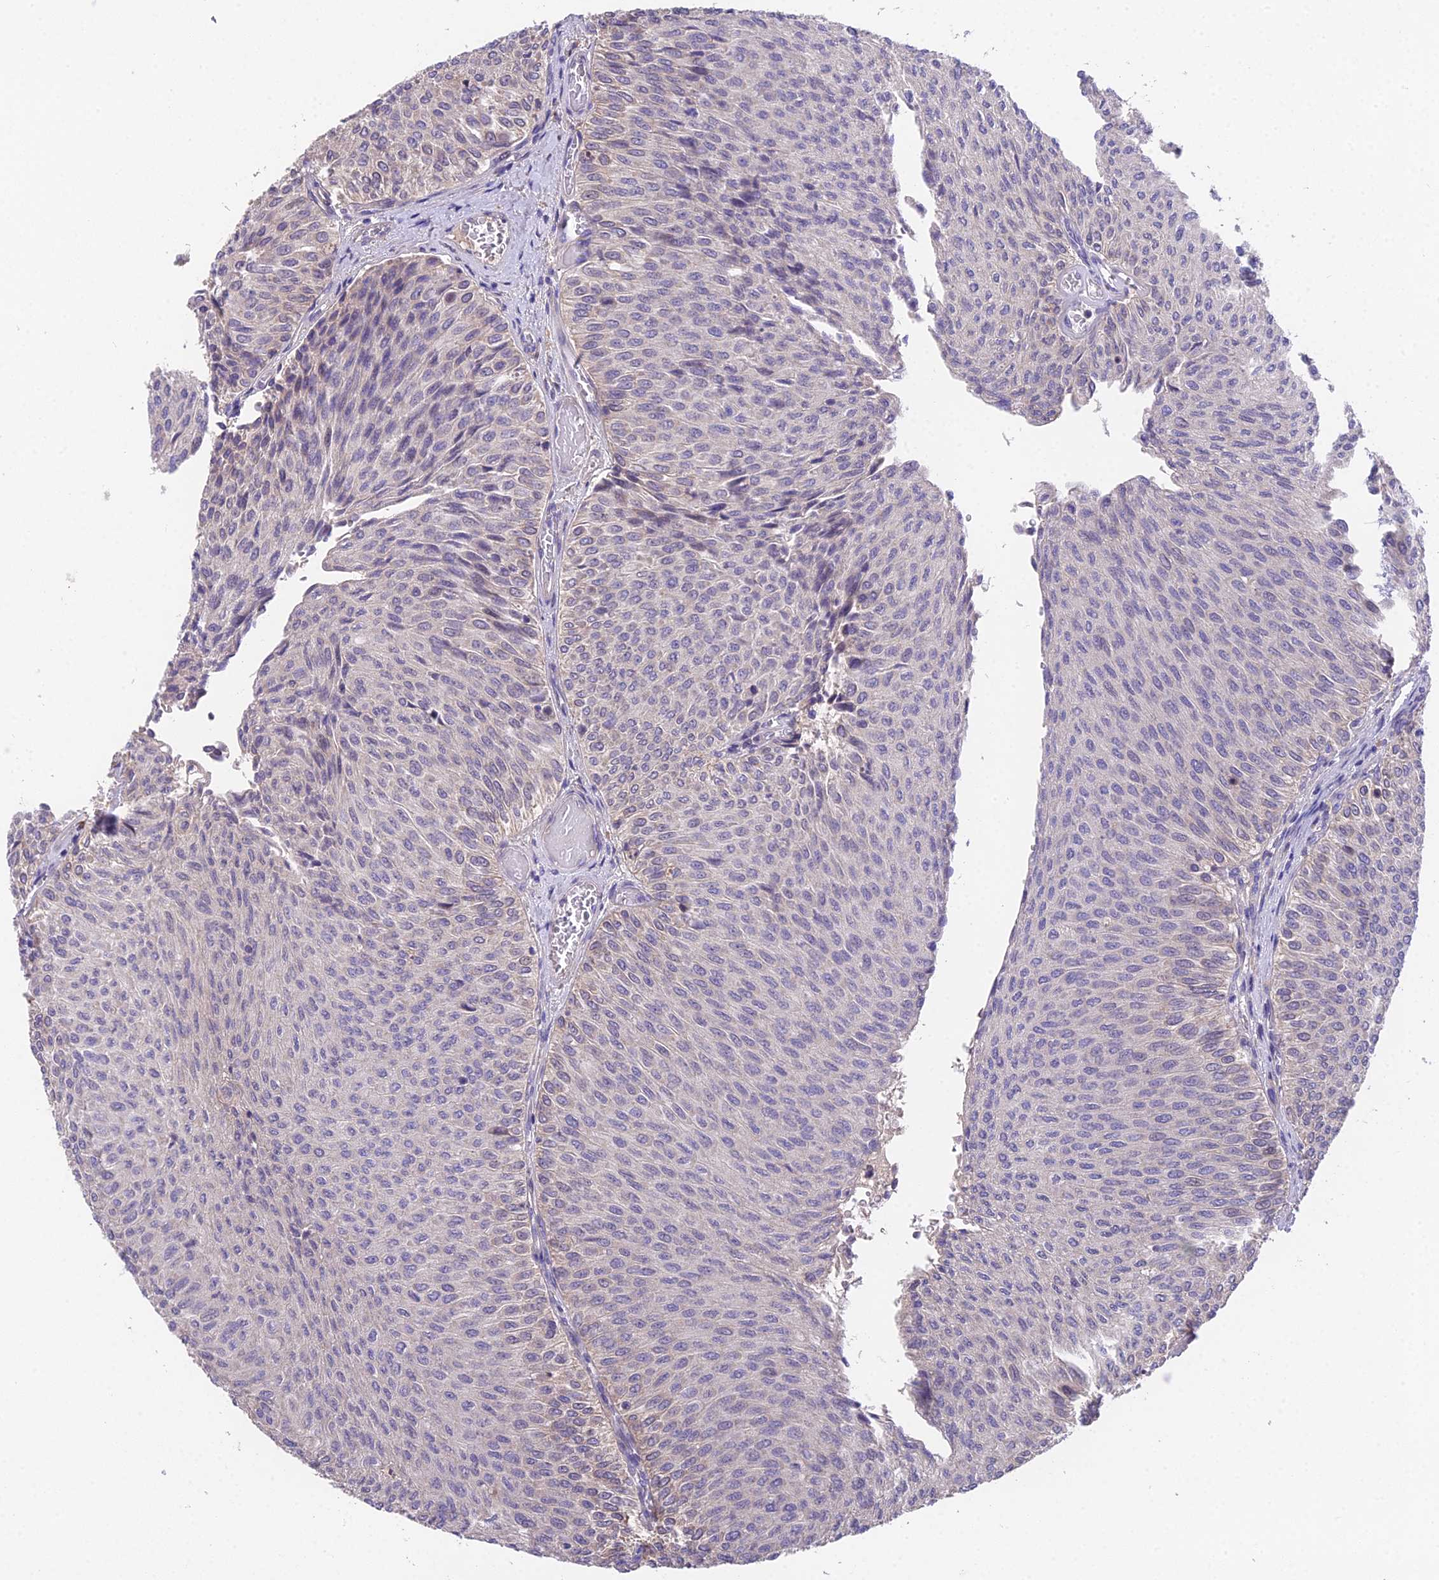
{"staining": {"intensity": "negative", "quantity": "none", "location": "none"}, "tissue": "urothelial cancer", "cell_type": "Tumor cells", "image_type": "cancer", "snomed": [{"axis": "morphology", "description": "Urothelial carcinoma, Low grade"}, {"axis": "topography", "description": "Urinary bladder"}], "caption": "This is an immunohistochemistry photomicrograph of urothelial cancer. There is no positivity in tumor cells.", "gene": "PUS10", "patient": {"sex": "male", "age": 78}}